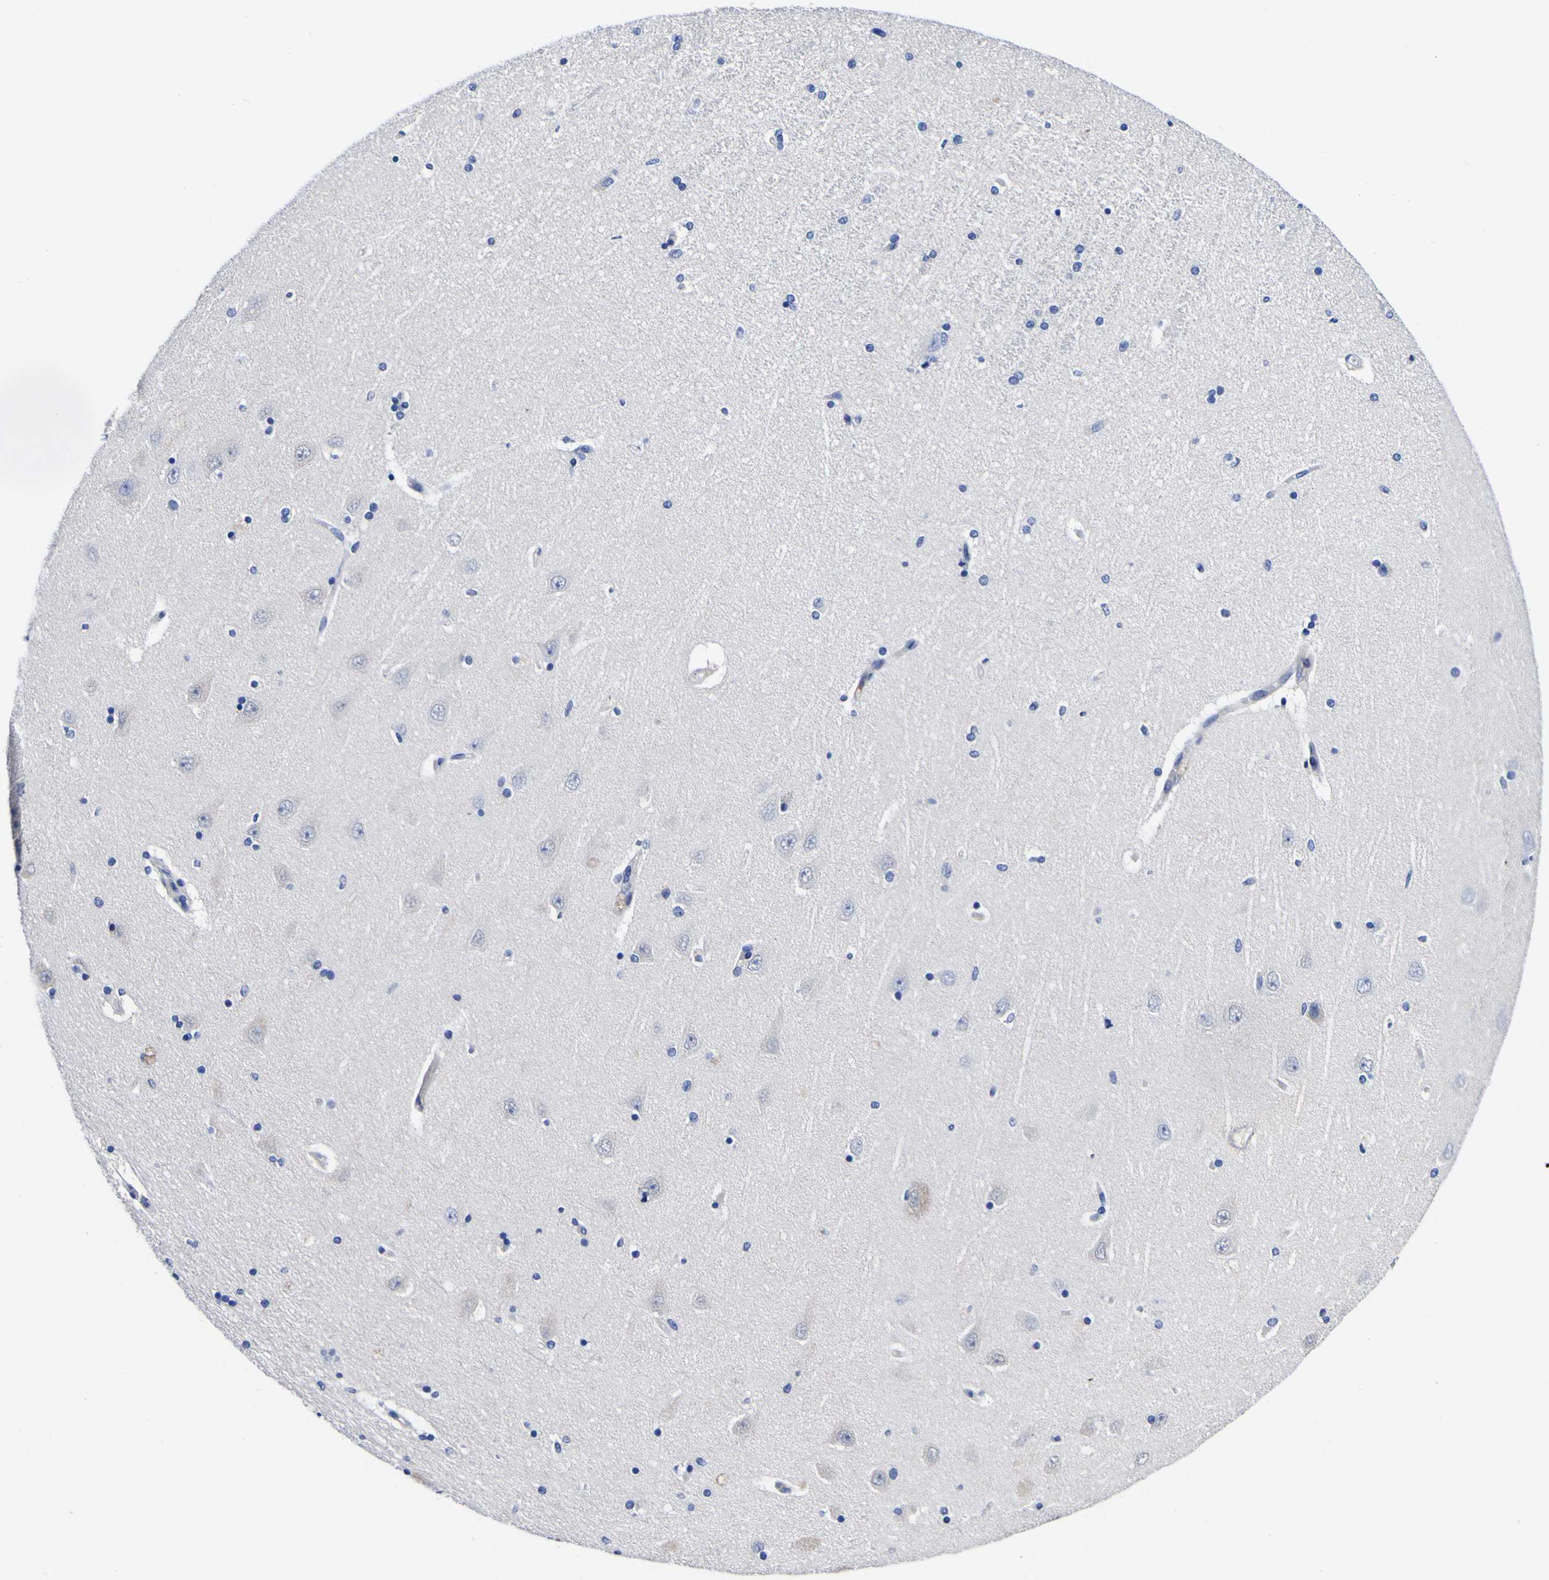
{"staining": {"intensity": "negative", "quantity": "none", "location": "none"}, "tissue": "hippocampus", "cell_type": "Glial cells", "image_type": "normal", "snomed": [{"axis": "morphology", "description": "Normal tissue, NOS"}, {"axis": "topography", "description": "Hippocampus"}], "caption": "The image exhibits no significant expression in glial cells of hippocampus.", "gene": "CASP6", "patient": {"sex": "female", "age": 54}}